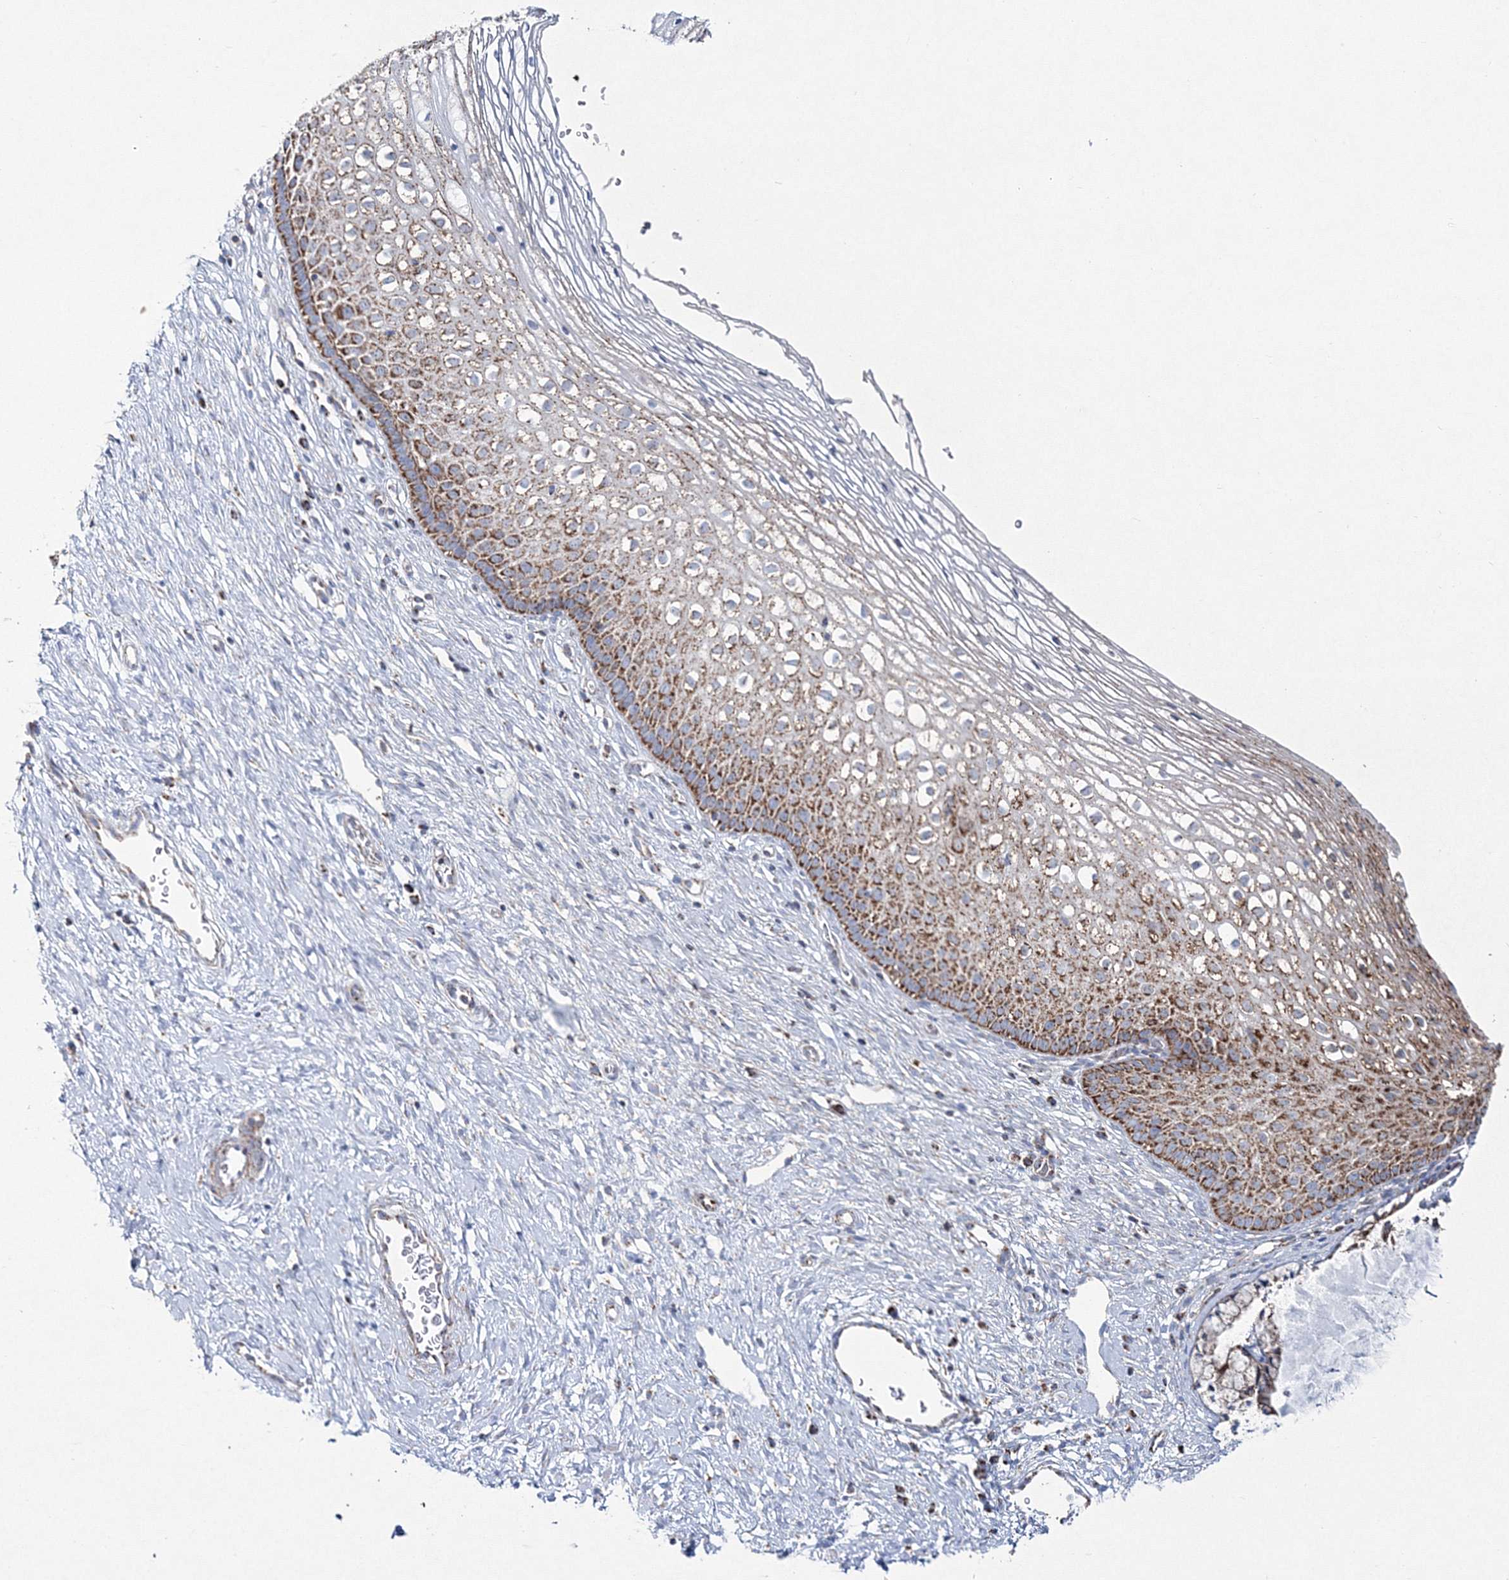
{"staining": {"intensity": "moderate", "quantity": "25%-75%", "location": "cytoplasmic/membranous"}, "tissue": "cervix", "cell_type": "Glandular cells", "image_type": "normal", "snomed": [{"axis": "morphology", "description": "Normal tissue, NOS"}, {"axis": "topography", "description": "Cervix"}], "caption": "Brown immunohistochemical staining in normal human cervix shows moderate cytoplasmic/membranous positivity in about 25%-75% of glandular cells. (DAB (3,3'-diaminobenzidine) IHC with brightfield microscopy, high magnification).", "gene": "HIBCH", "patient": {"sex": "female", "age": 27}}